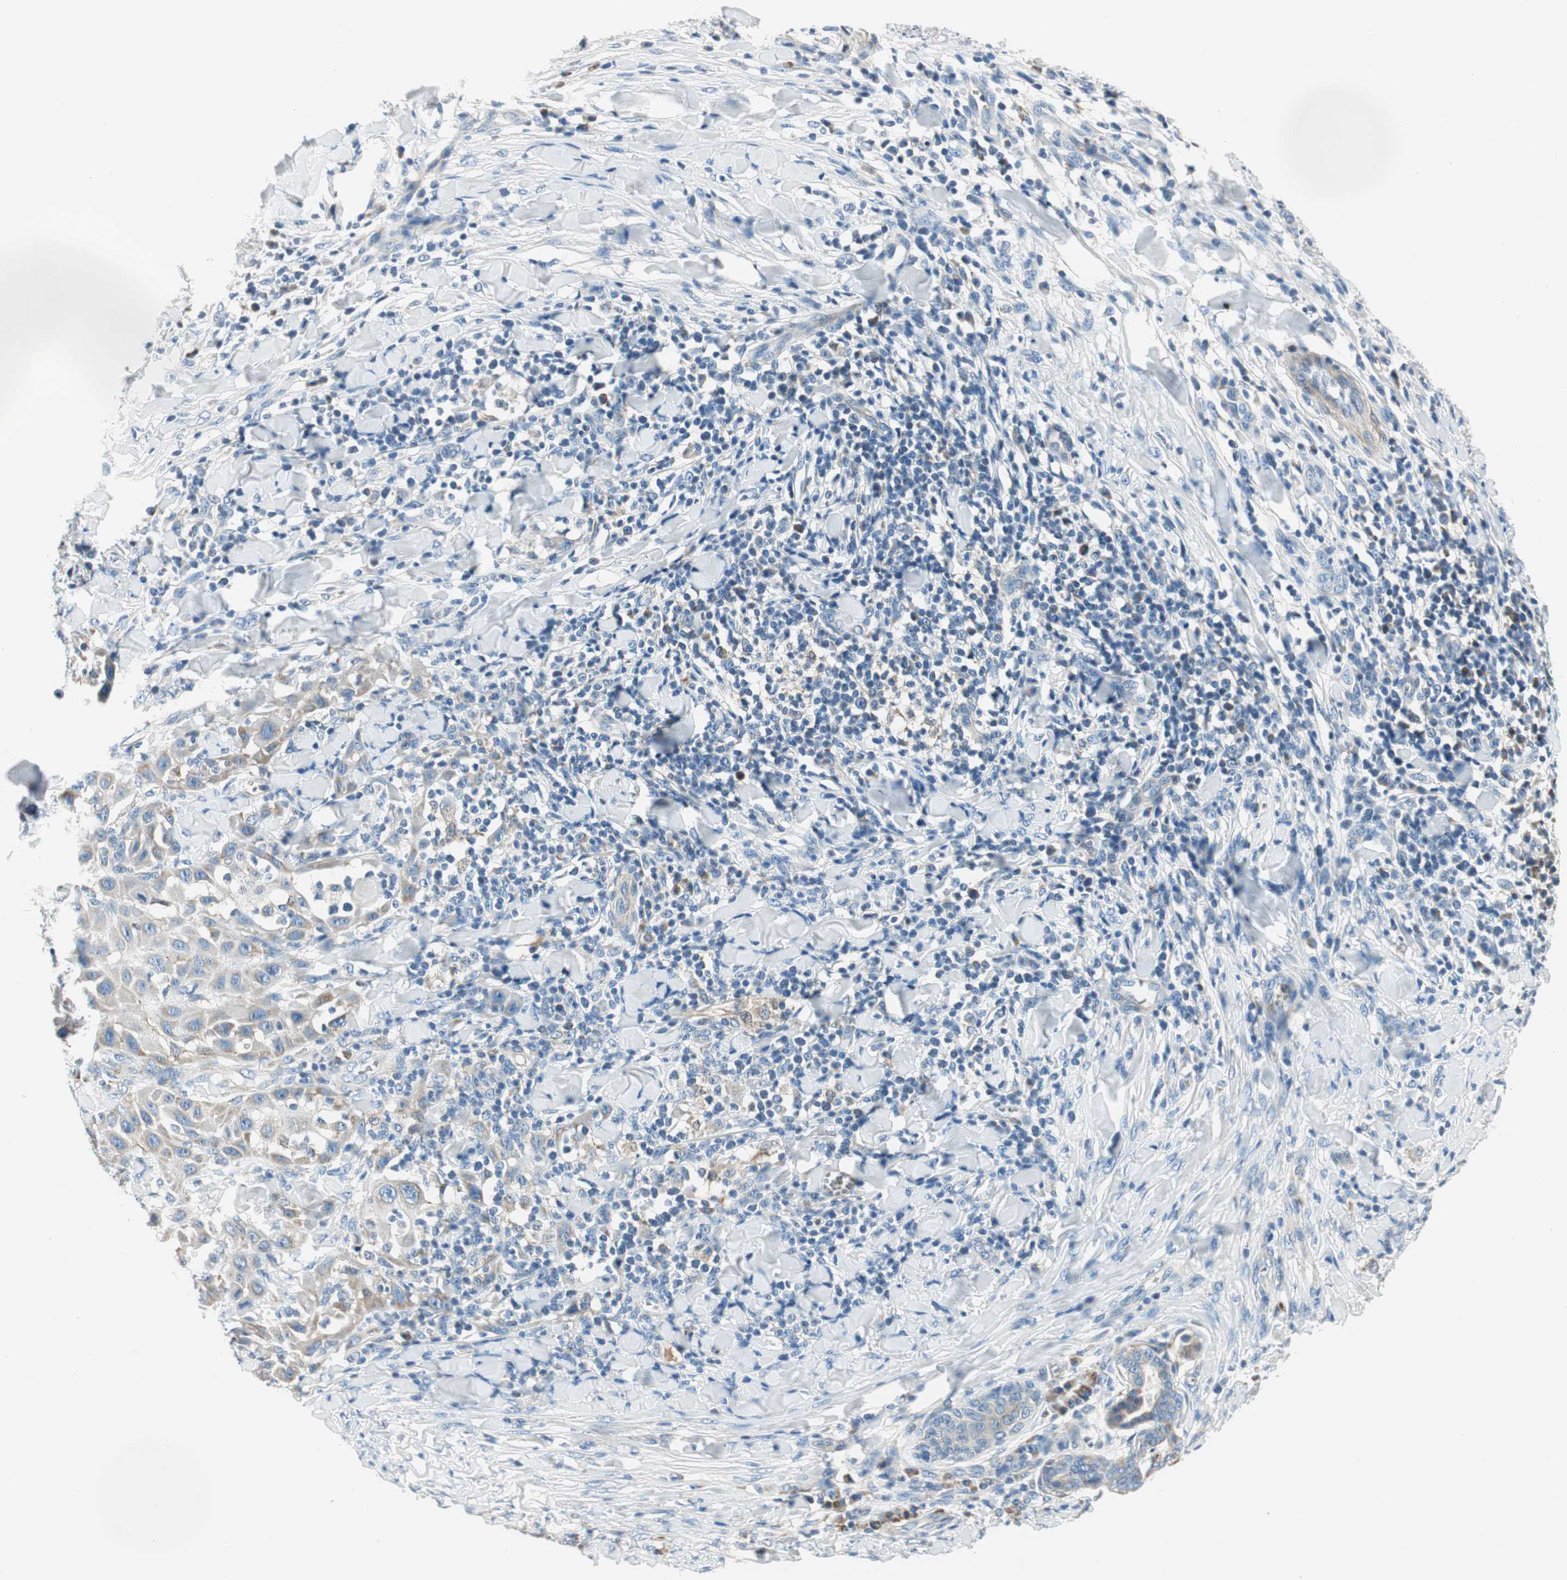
{"staining": {"intensity": "weak", "quantity": ">75%", "location": "cytoplasmic/membranous"}, "tissue": "skin cancer", "cell_type": "Tumor cells", "image_type": "cancer", "snomed": [{"axis": "morphology", "description": "Squamous cell carcinoma, NOS"}, {"axis": "topography", "description": "Skin"}], "caption": "Weak cytoplasmic/membranous expression is appreciated in about >75% of tumor cells in skin squamous cell carcinoma. (DAB (3,3'-diaminobenzidine) = brown stain, brightfield microscopy at high magnification).", "gene": "RORB", "patient": {"sex": "male", "age": 24}}